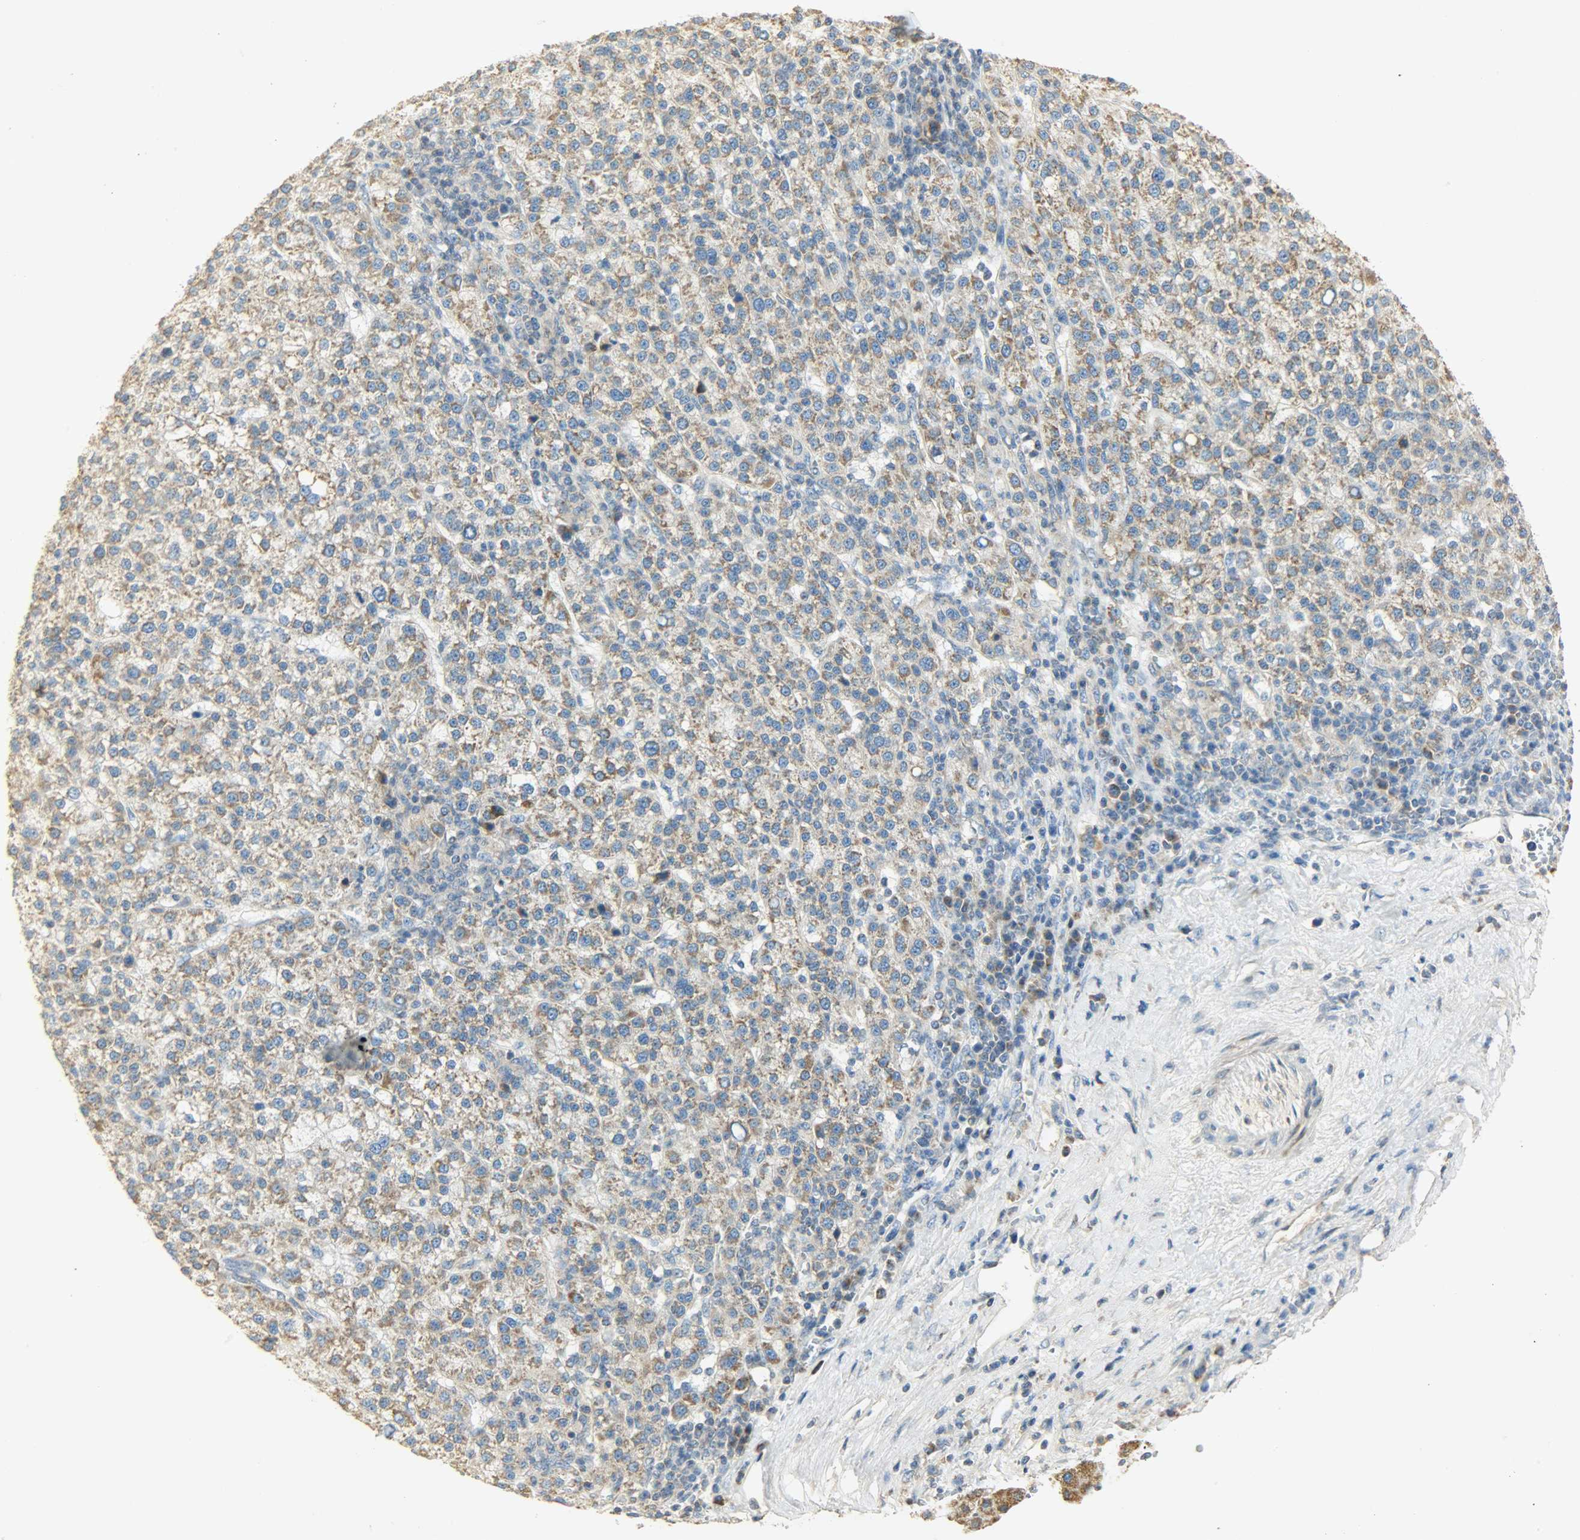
{"staining": {"intensity": "moderate", "quantity": ">75%", "location": "cytoplasmic/membranous"}, "tissue": "liver cancer", "cell_type": "Tumor cells", "image_type": "cancer", "snomed": [{"axis": "morphology", "description": "Carcinoma, Hepatocellular, NOS"}, {"axis": "topography", "description": "Liver"}], "caption": "This histopathology image demonstrates immunohistochemistry staining of human liver cancer, with medium moderate cytoplasmic/membranous positivity in about >75% of tumor cells.", "gene": "NNT", "patient": {"sex": "female", "age": 58}}